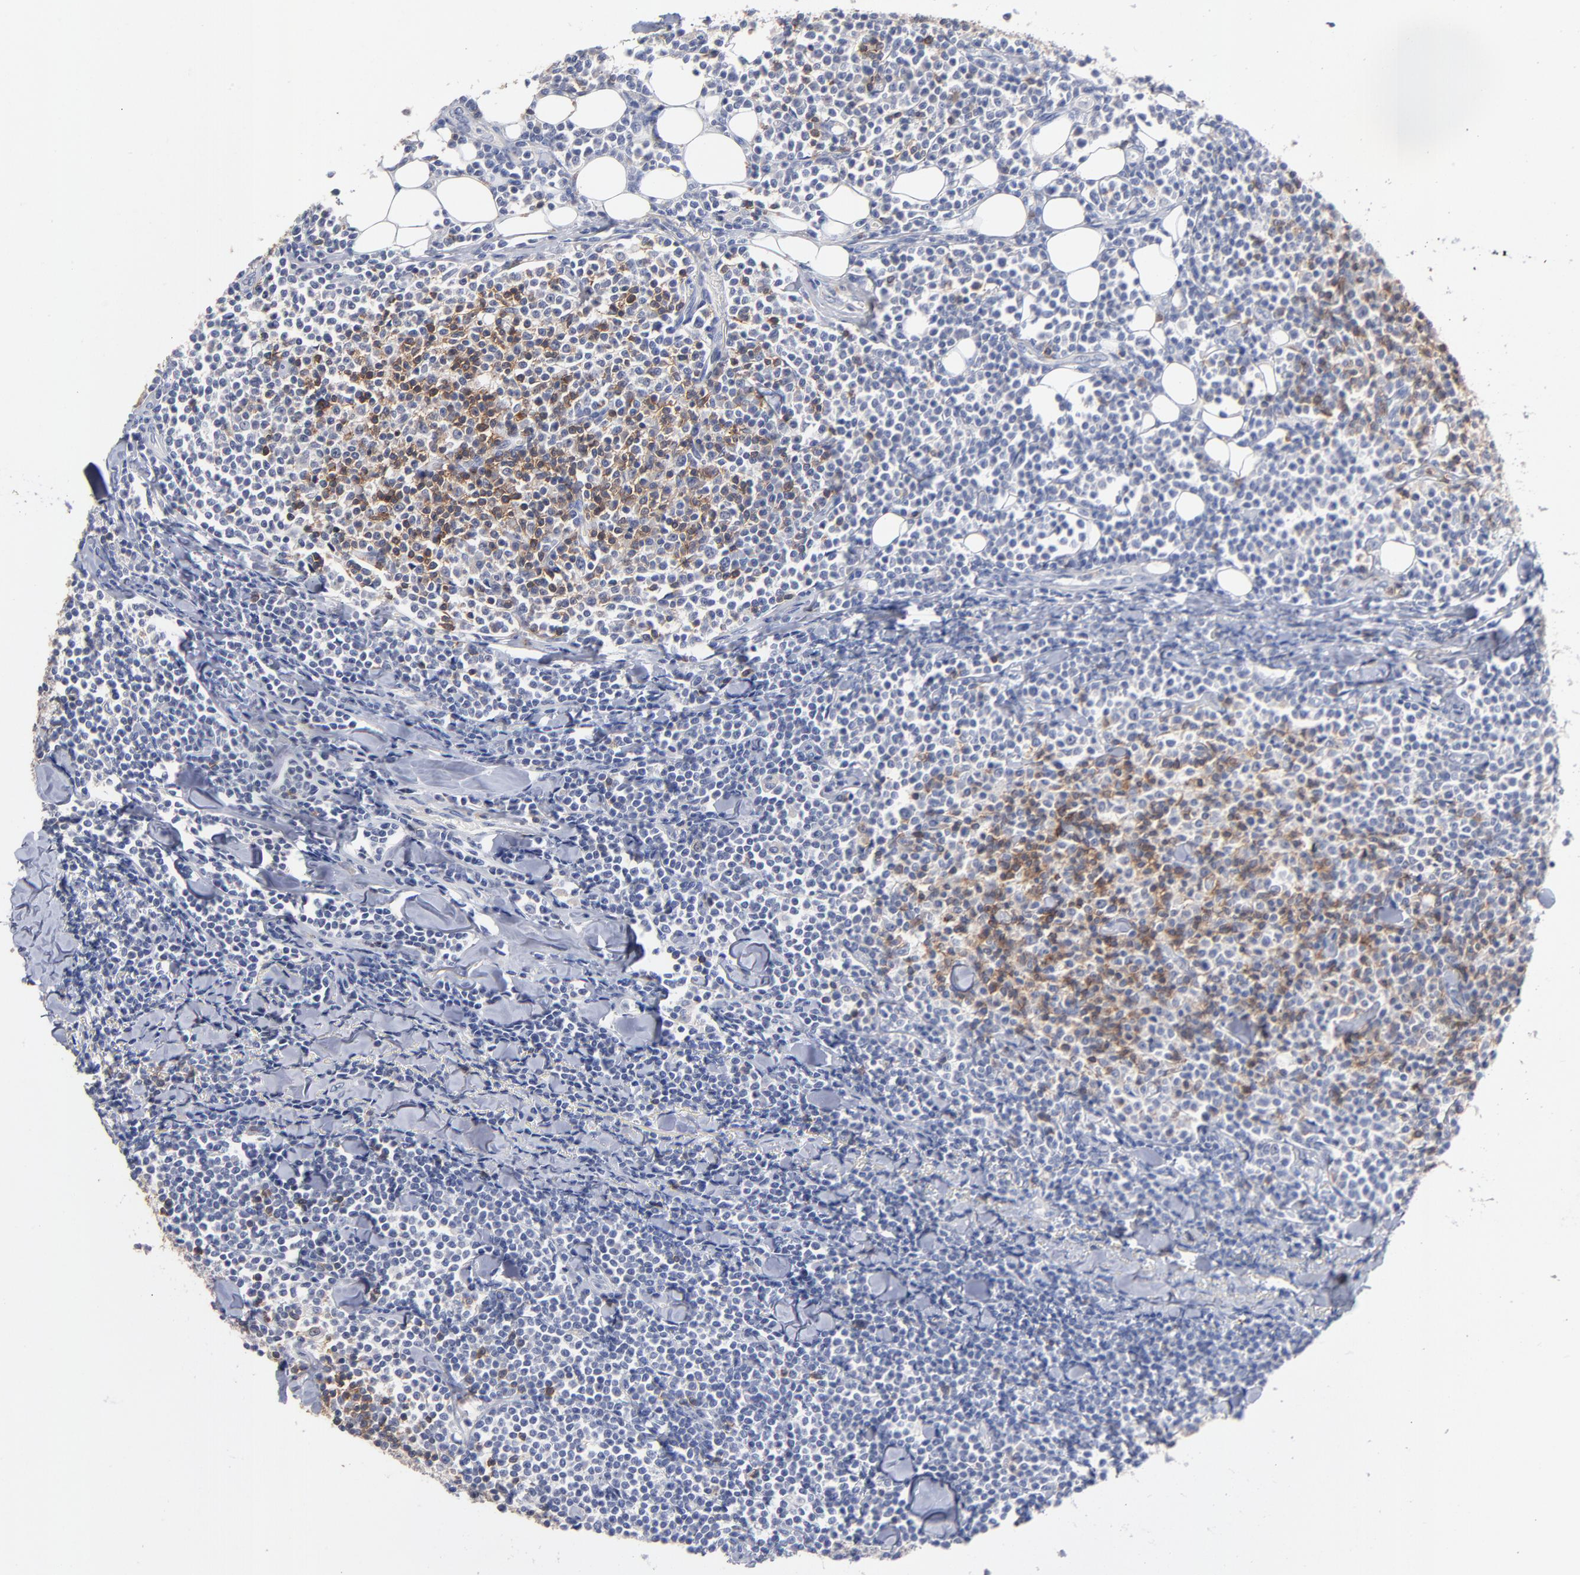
{"staining": {"intensity": "negative", "quantity": "none", "location": "none"}, "tissue": "lymphoma", "cell_type": "Tumor cells", "image_type": "cancer", "snomed": [{"axis": "morphology", "description": "Malignant lymphoma, non-Hodgkin's type, Low grade"}, {"axis": "topography", "description": "Soft tissue"}], "caption": "Tumor cells are negative for brown protein staining in malignant lymphoma, non-Hodgkin's type (low-grade).", "gene": "TRAT1", "patient": {"sex": "male", "age": 92}}